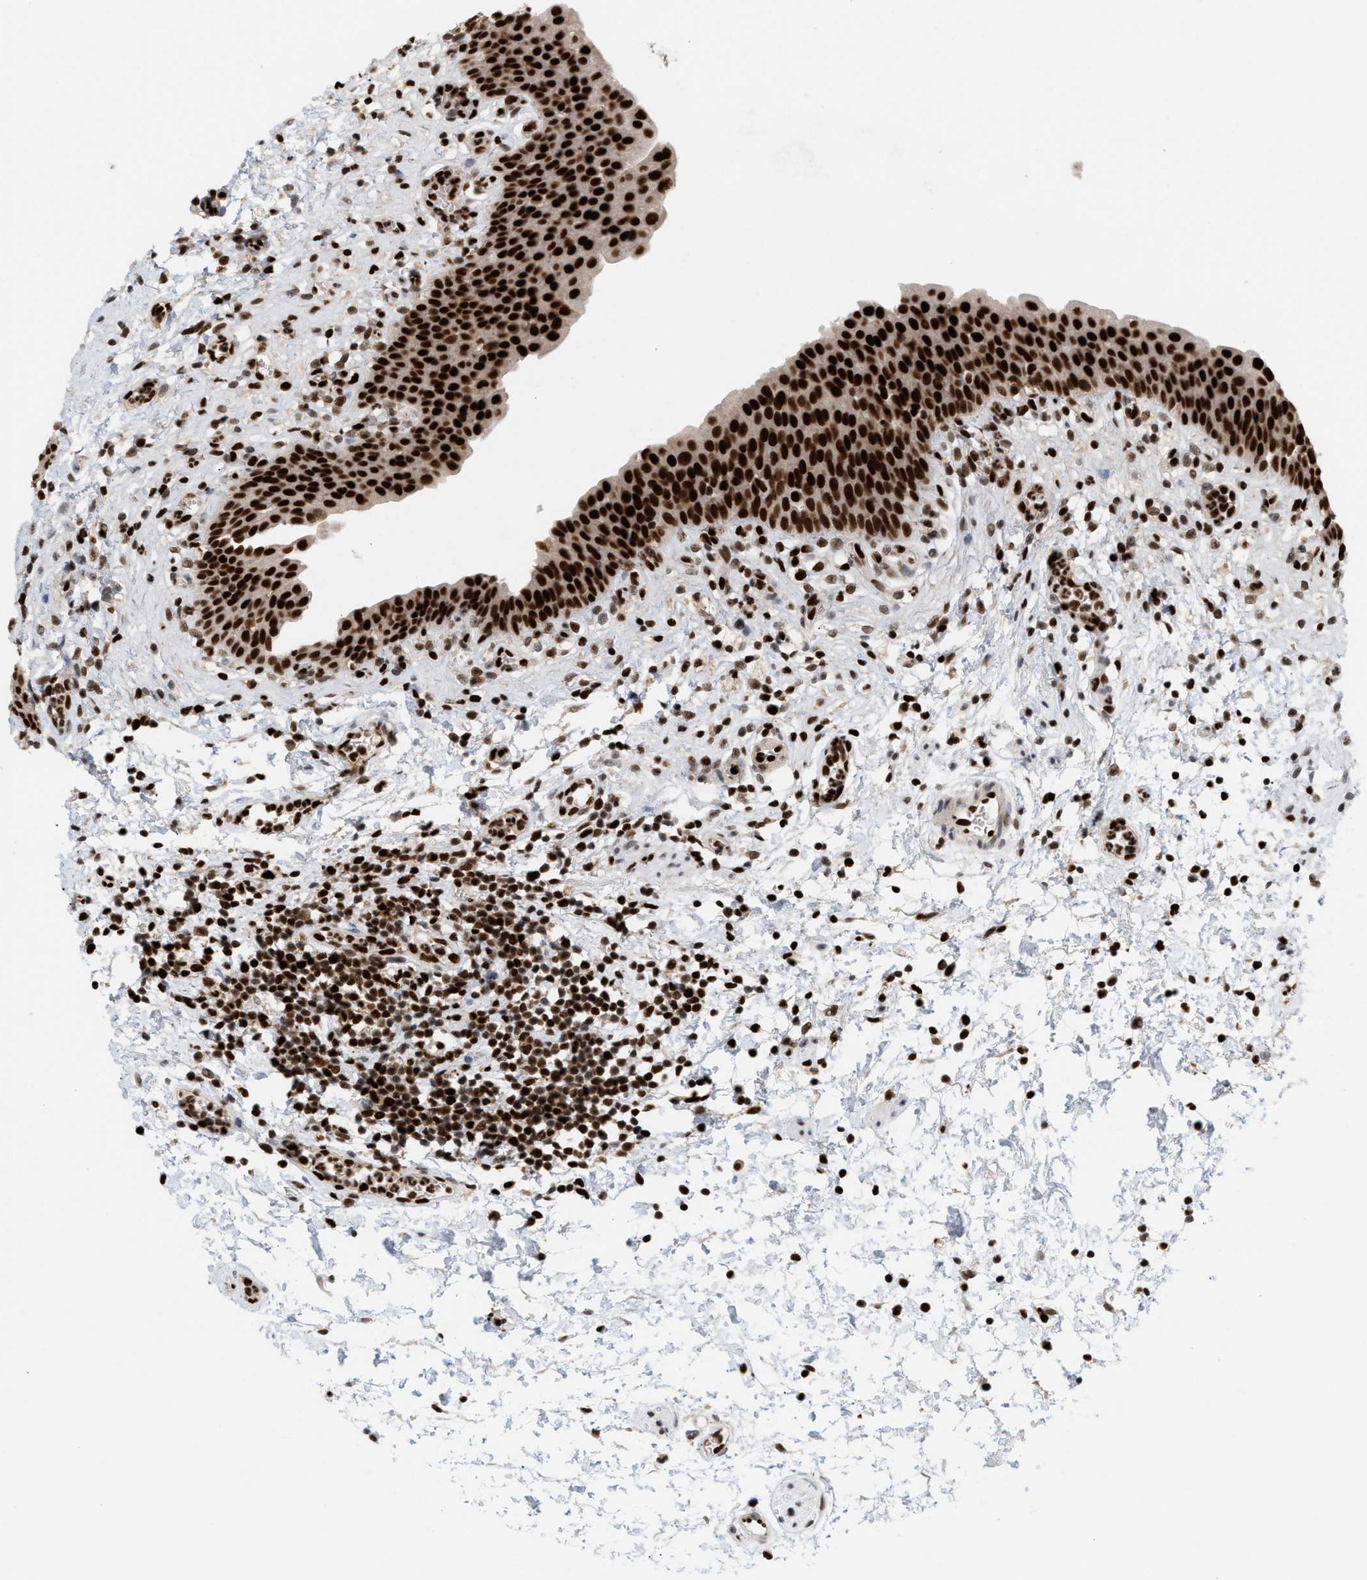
{"staining": {"intensity": "strong", "quantity": ">75%", "location": "nuclear"}, "tissue": "urinary bladder", "cell_type": "Urothelial cells", "image_type": "normal", "snomed": [{"axis": "morphology", "description": "Normal tissue, NOS"}, {"axis": "topography", "description": "Urinary bladder"}], "caption": "Human urinary bladder stained with a brown dye displays strong nuclear positive expression in about >75% of urothelial cells.", "gene": "C17orf49", "patient": {"sex": "male", "age": 37}}